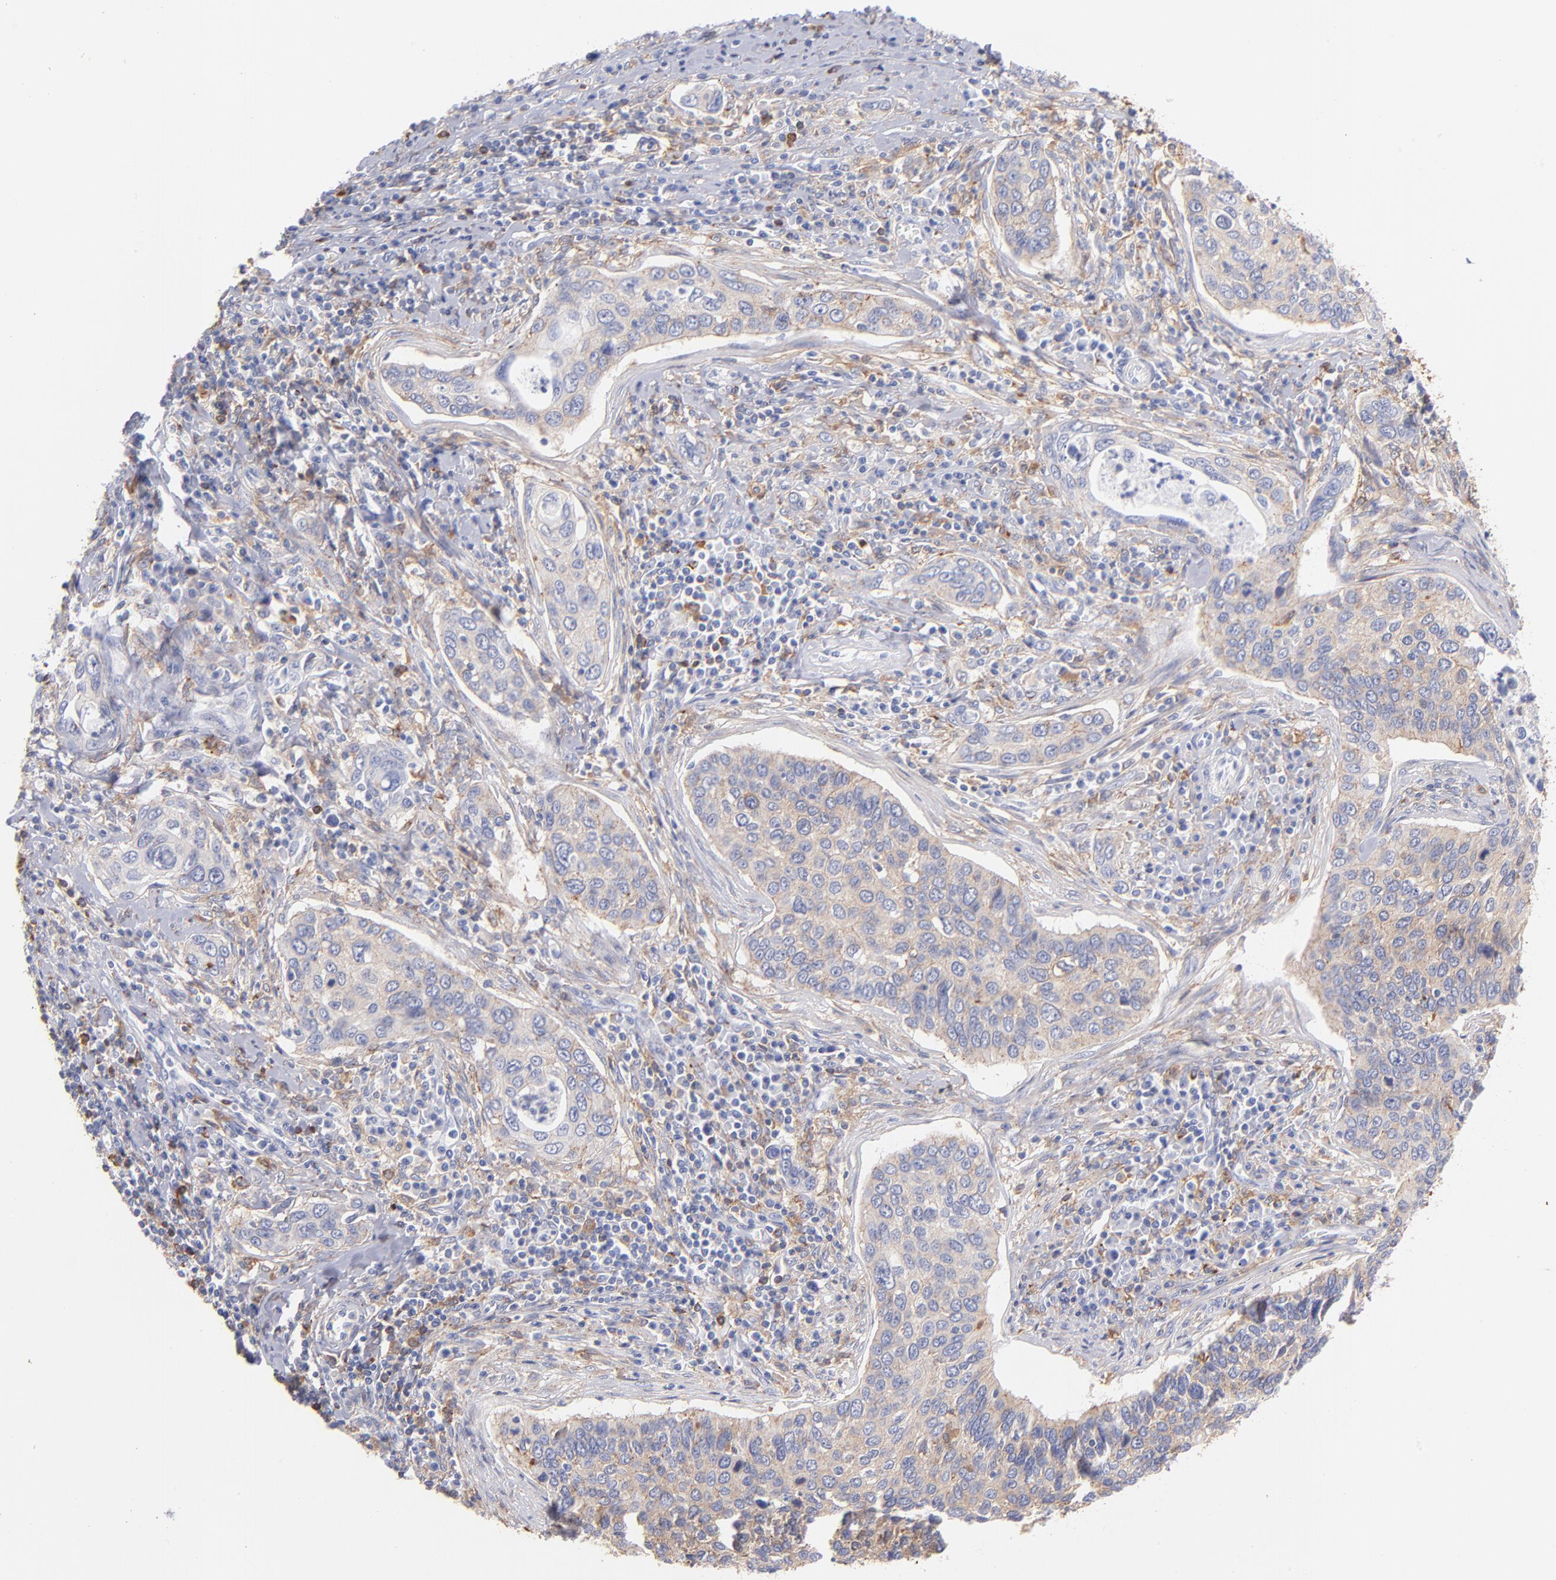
{"staining": {"intensity": "weak", "quantity": ">75%", "location": "cytoplasmic/membranous"}, "tissue": "cervical cancer", "cell_type": "Tumor cells", "image_type": "cancer", "snomed": [{"axis": "morphology", "description": "Squamous cell carcinoma, NOS"}, {"axis": "topography", "description": "Cervix"}], "caption": "Weak cytoplasmic/membranous expression is seen in about >75% of tumor cells in cervical cancer. The protein of interest is stained brown, and the nuclei are stained in blue (DAB IHC with brightfield microscopy, high magnification).", "gene": "PRKCA", "patient": {"sex": "female", "age": 53}}